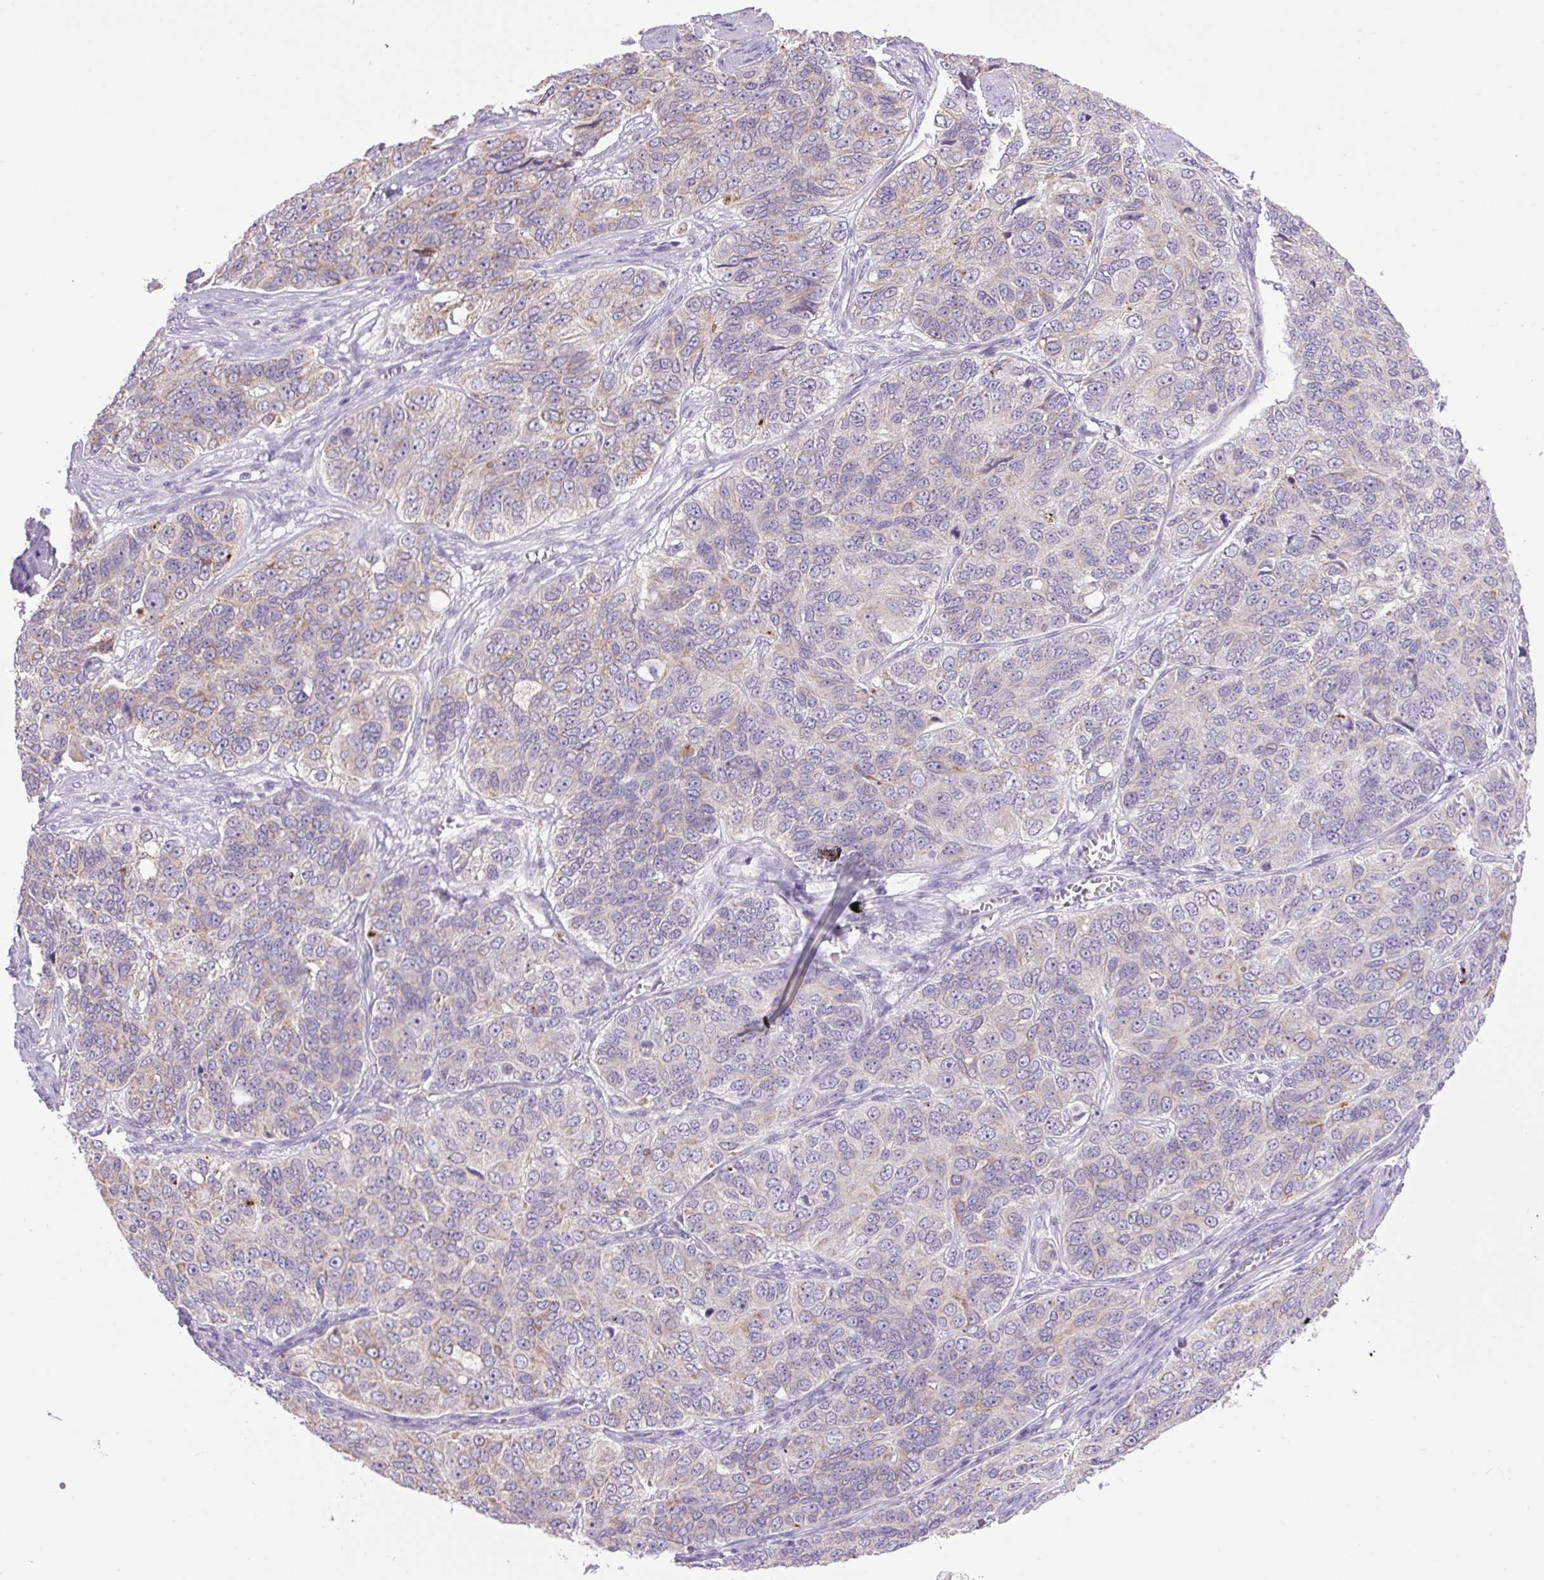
{"staining": {"intensity": "weak", "quantity": "25%-75%", "location": "cytoplasmic/membranous"}, "tissue": "ovarian cancer", "cell_type": "Tumor cells", "image_type": "cancer", "snomed": [{"axis": "morphology", "description": "Carcinoma, endometroid"}, {"axis": "topography", "description": "Ovary"}], "caption": "Ovarian cancer was stained to show a protein in brown. There is low levels of weak cytoplasmic/membranous positivity in approximately 25%-75% of tumor cells. The staining was performed using DAB, with brown indicating positive protein expression. Nuclei are stained blue with hematoxylin.", "gene": "RNASE10", "patient": {"sex": "female", "age": 51}}